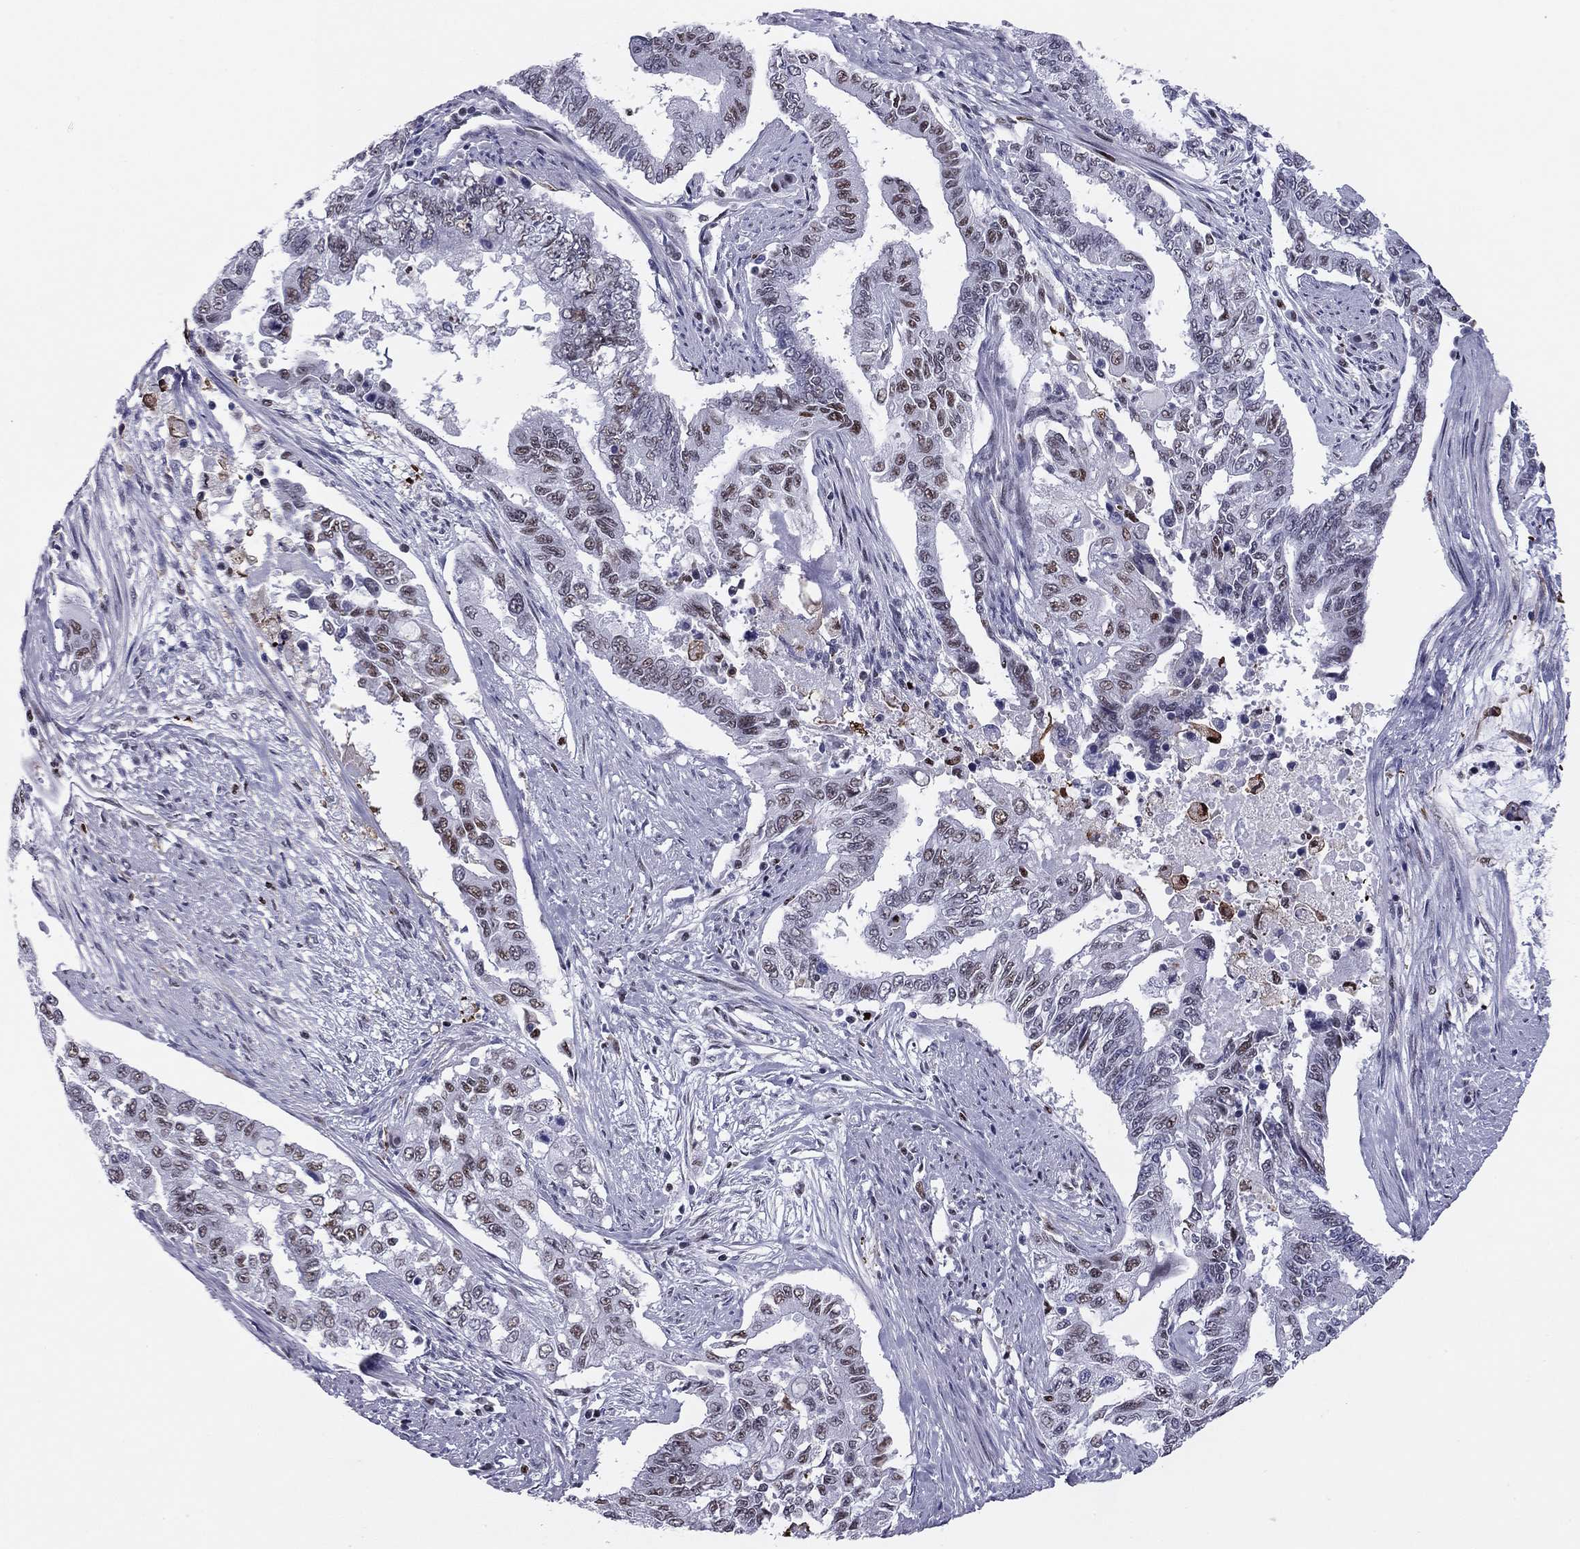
{"staining": {"intensity": "moderate", "quantity": "<25%", "location": "nuclear"}, "tissue": "endometrial cancer", "cell_type": "Tumor cells", "image_type": "cancer", "snomed": [{"axis": "morphology", "description": "Adenocarcinoma, NOS"}, {"axis": "topography", "description": "Uterus"}], "caption": "Moderate nuclear expression for a protein is appreciated in approximately <25% of tumor cells of adenocarcinoma (endometrial) using immunohistochemistry (IHC).", "gene": "PCGF3", "patient": {"sex": "female", "age": 59}}